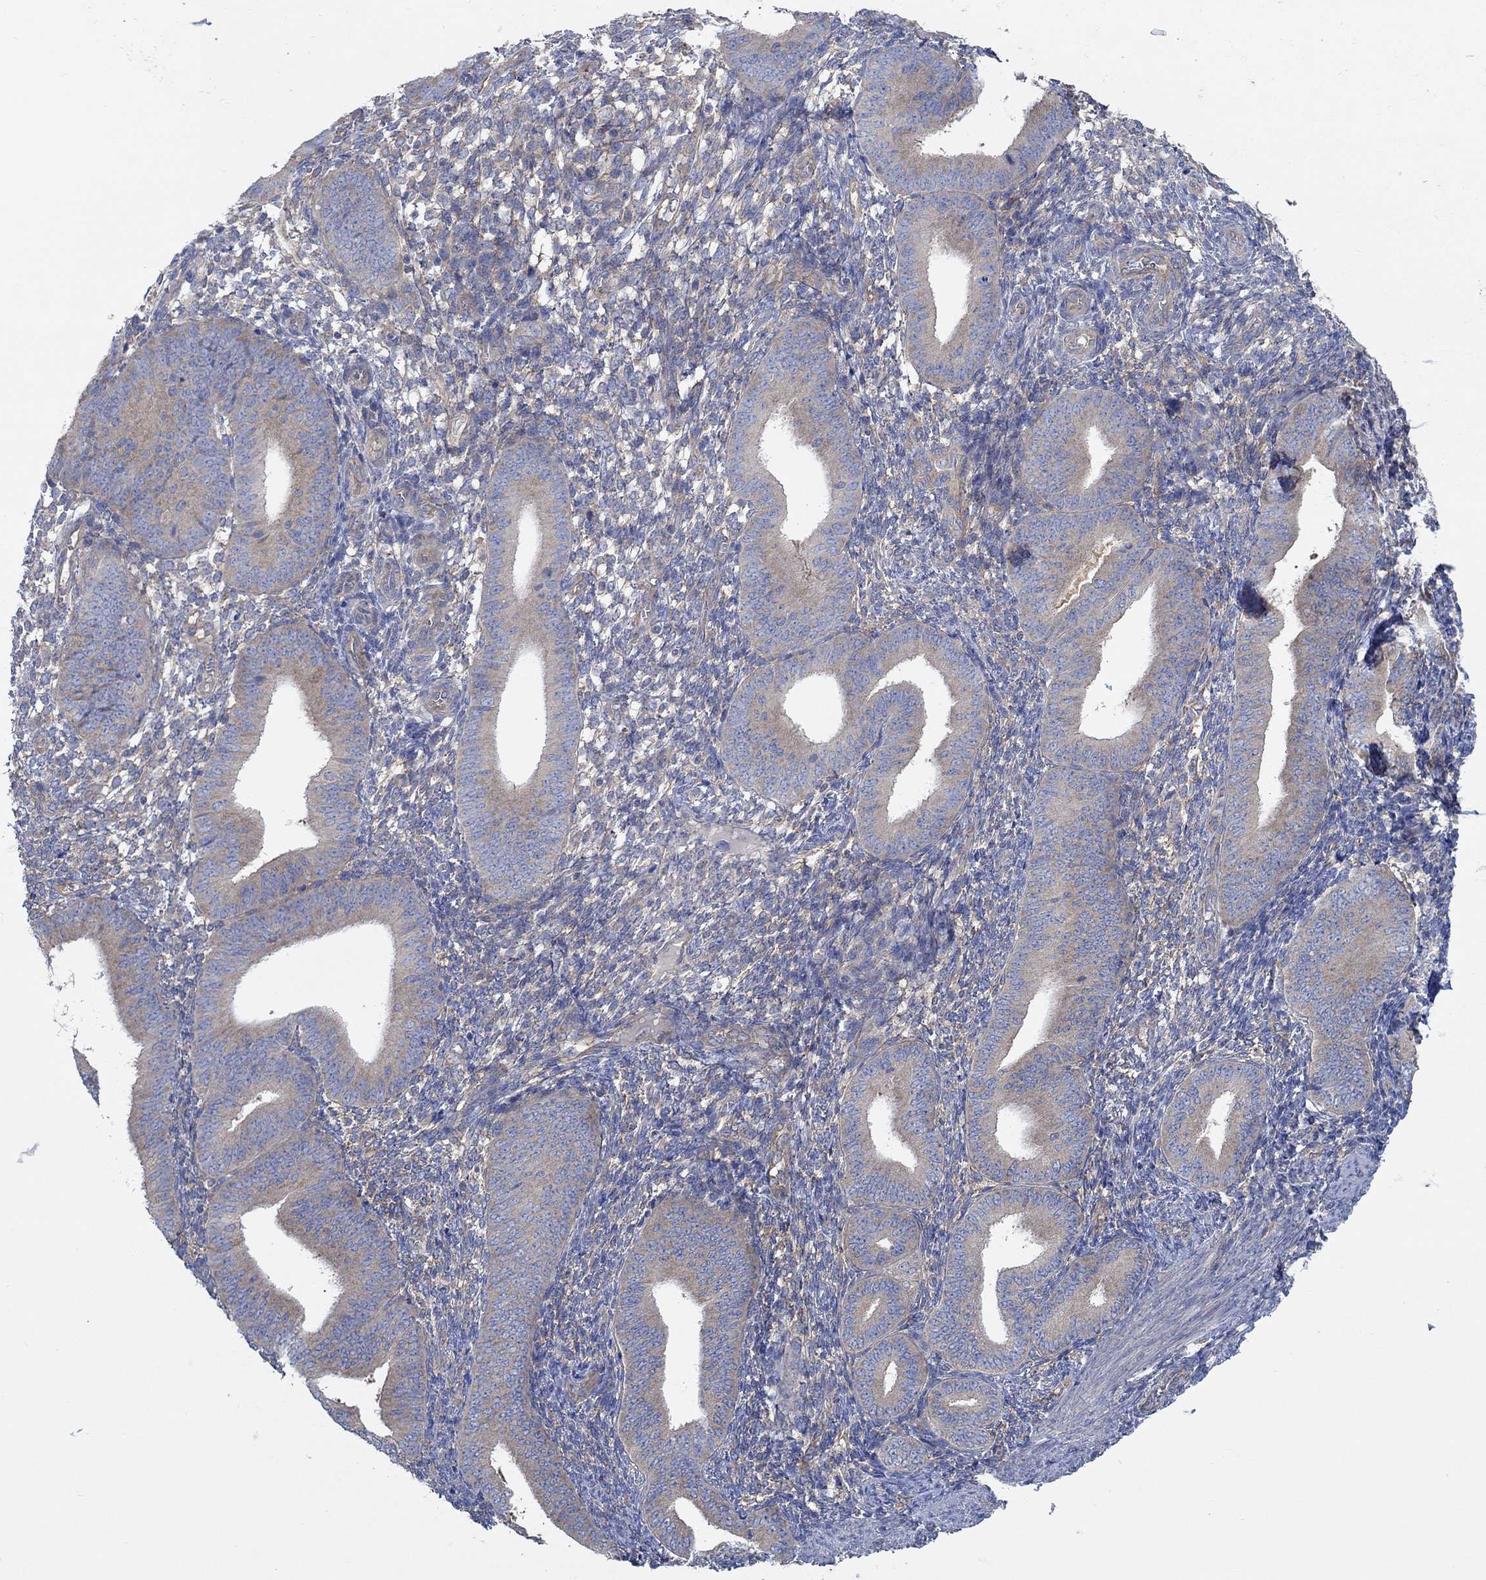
{"staining": {"intensity": "negative", "quantity": "none", "location": "none"}, "tissue": "endometrium", "cell_type": "Cells in endometrial stroma", "image_type": "normal", "snomed": [{"axis": "morphology", "description": "Normal tissue, NOS"}, {"axis": "topography", "description": "Endometrium"}], "caption": "This is an immunohistochemistry histopathology image of unremarkable human endometrium. There is no expression in cells in endometrial stroma.", "gene": "SPAG9", "patient": {"sex": "female", "age": 39}}